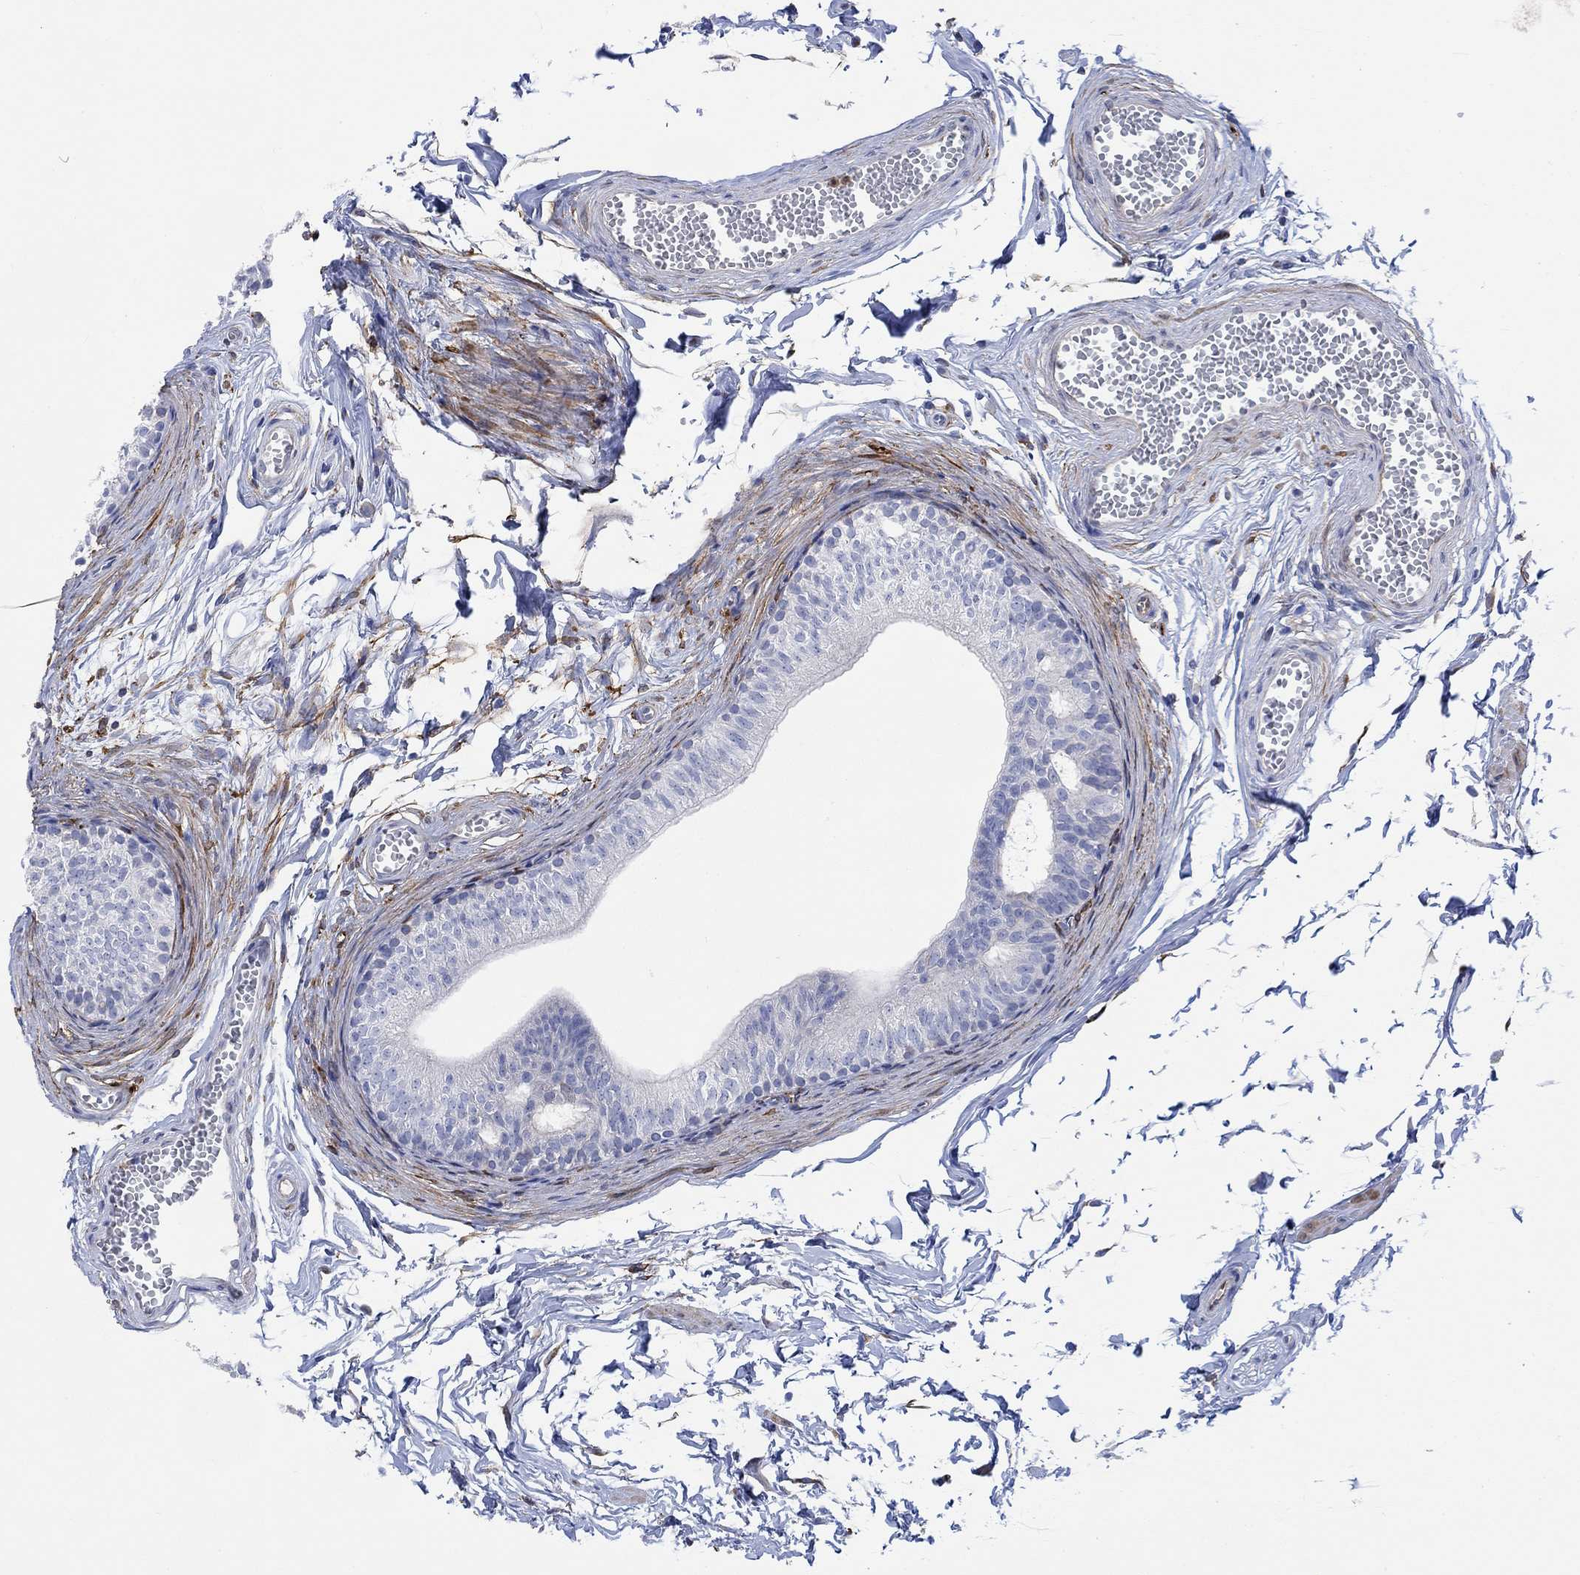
{"staining": {"intensity": "negative", "quantity": "none", "location": "none"}, "tissue": "epididymis", "cell_type": "Glandular cells", "image_type": "normal", "snomed": [{"axis": "morphology", "description": "Normal tissue, NOS"}, {"axis": "topography", "description": "Epididymis"}], "caption": "Epididymis was stained to show a protein in brown. There is no significant staining in glandular cells. (DAB (3,3'-diaminobenzidine) immunohistochemistry (IHC), high magnification).", "gene": "TGM2", "patient": {"sex": "male", "age": 22}}